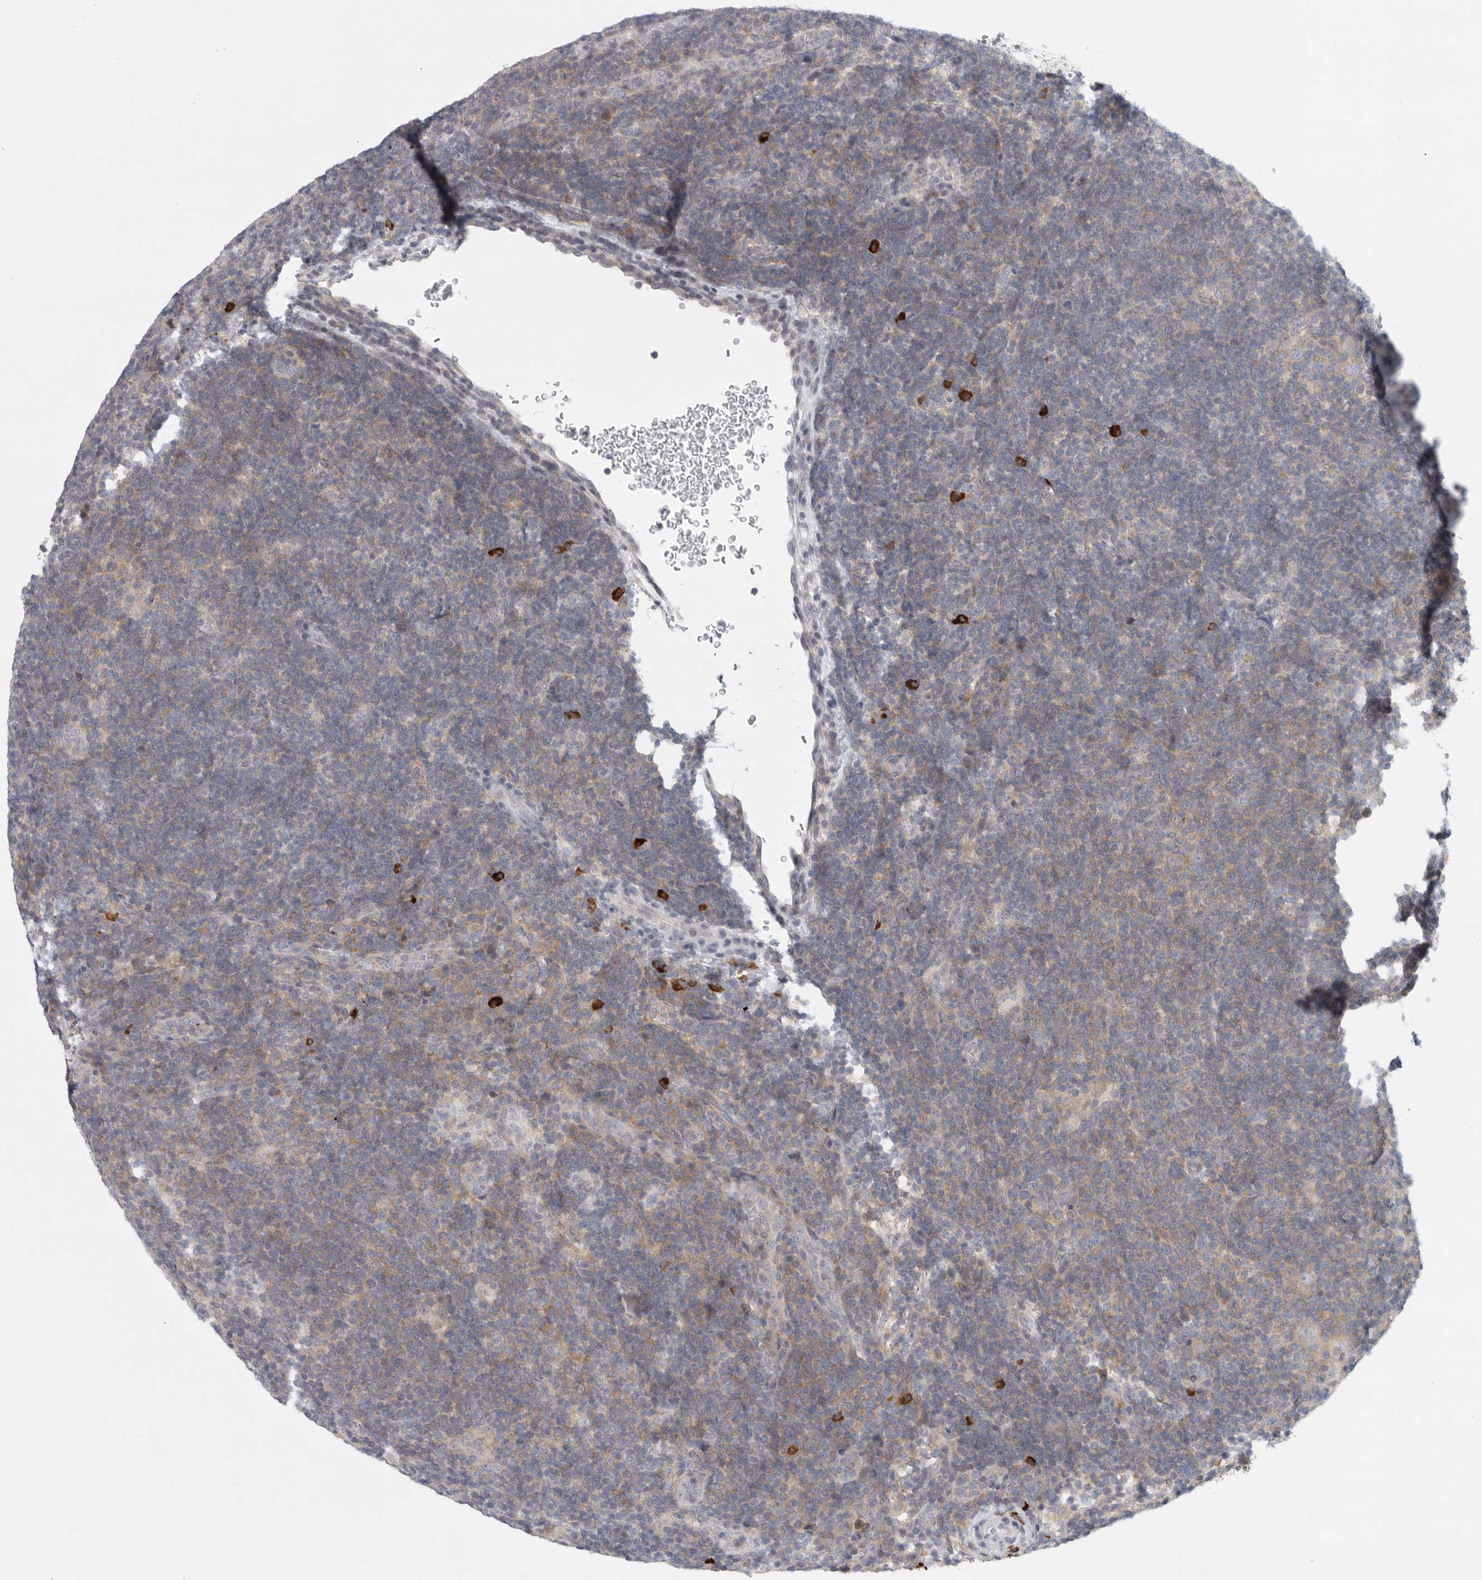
{"staining": {"intensity": "weak", "quantity": "25%-75%", "location": "cytoplasmic/membranous"}, "tissue": "lymphoma", "cell_type": "Tumor cells", "image_type": "cancer", "snomed": [{"axis": "morphology", "description": "Hodgkin's disease, NOS"}, {"axis": "topography", "description": "Lymph node"}], "caption": "Lymphoma stained with a protein marker demonstrates weak staining in tumor cells.", "gene": "TMEM69", "patient": {"sex": "female", "age": 57}}